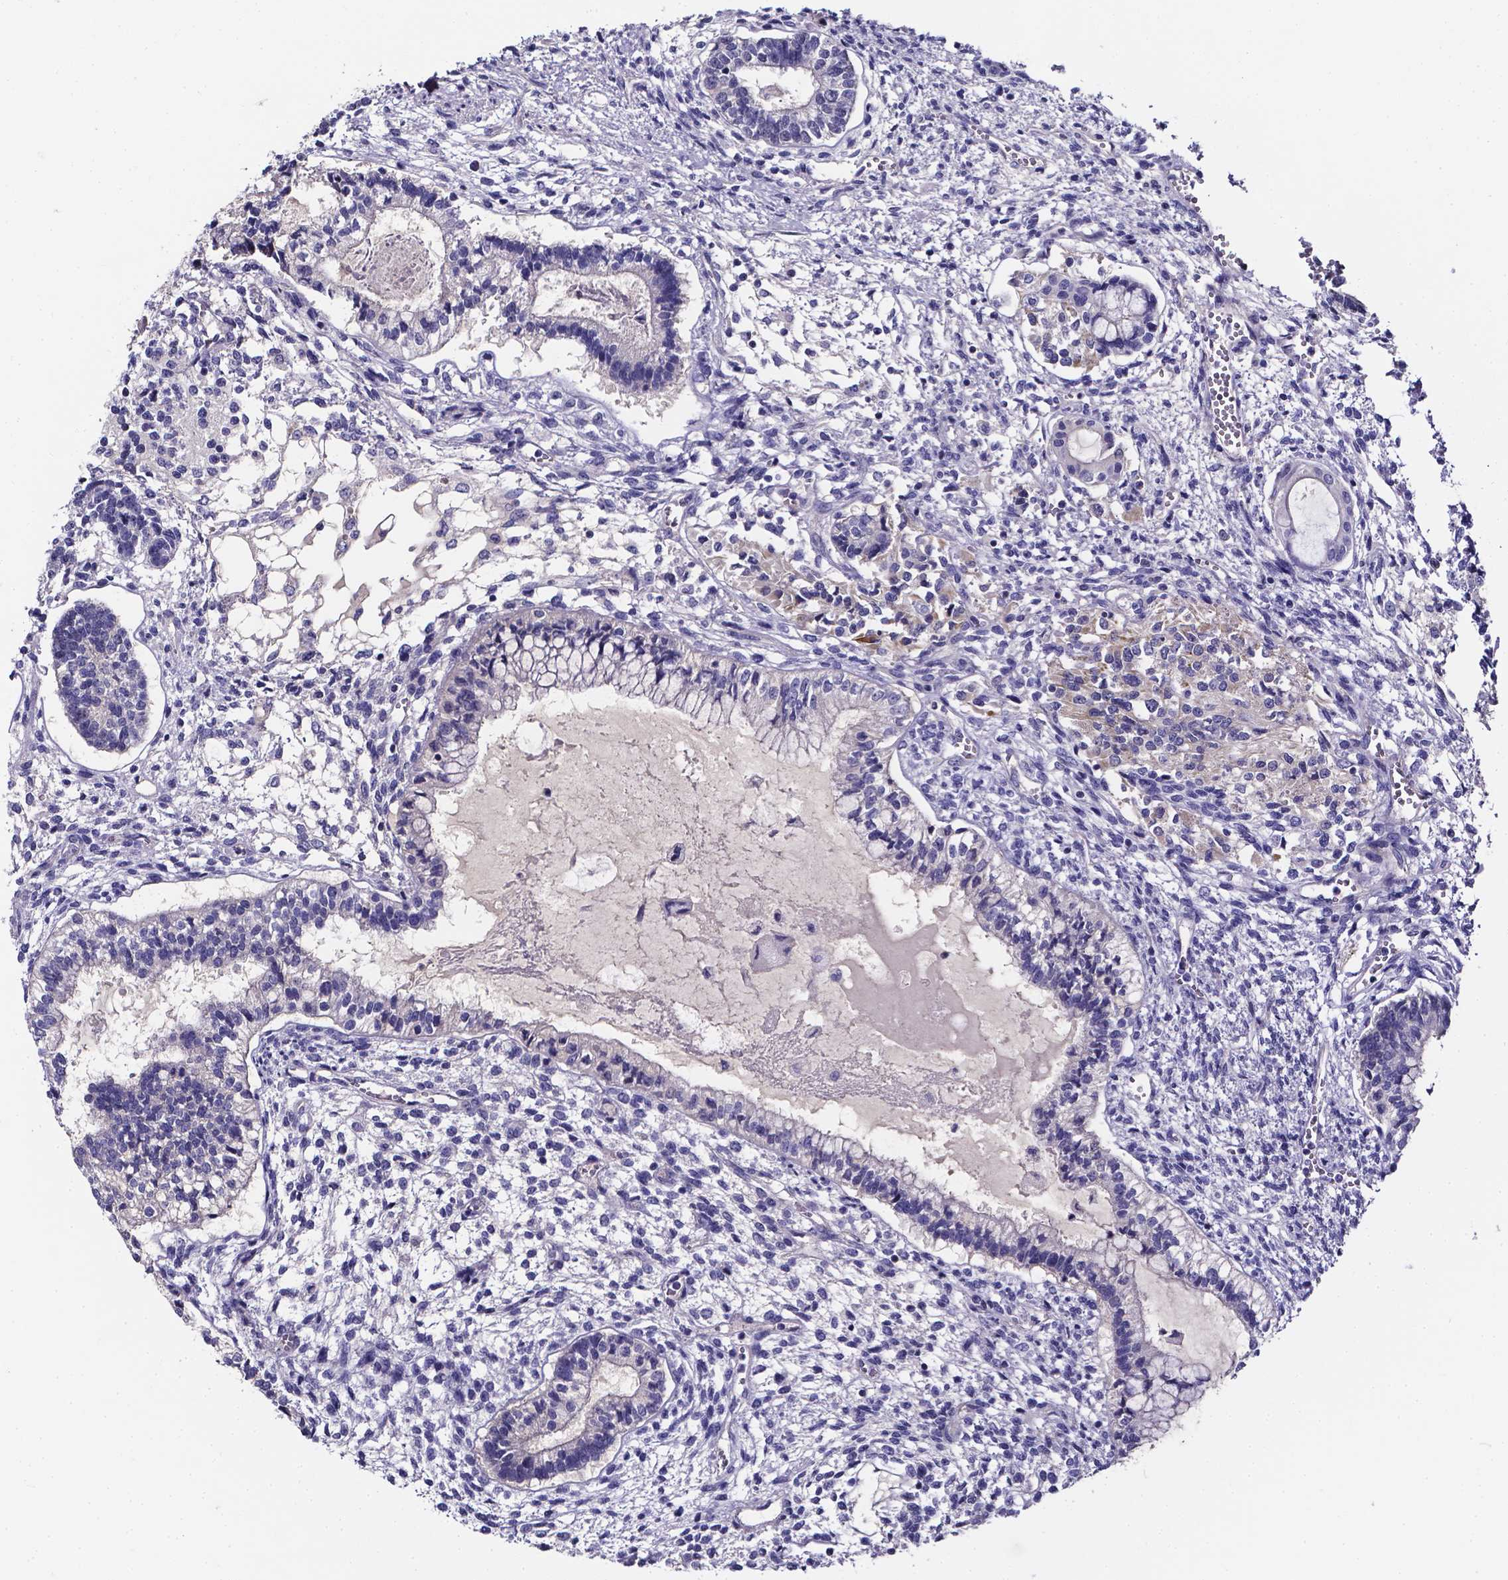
{"staining": {"intensity": "negative", "quantity": "none", "location": "none"}, "tissue": "testis cancer", "cell_type": "Tumor cells", "image_type": "cancer", "snomed": [{"axis": "morphology", "description": "Carcinoma, Embryonal, NOS"}, {"axis": "topography", "description": "Testis"}], "caption": "Immunohistochemistry (IHC) of human testis embryonal carcinoma demonstrates no expression in tumor cells.", "gene": "CACNG8", "patient": {"sex": "male", "age": 37}}